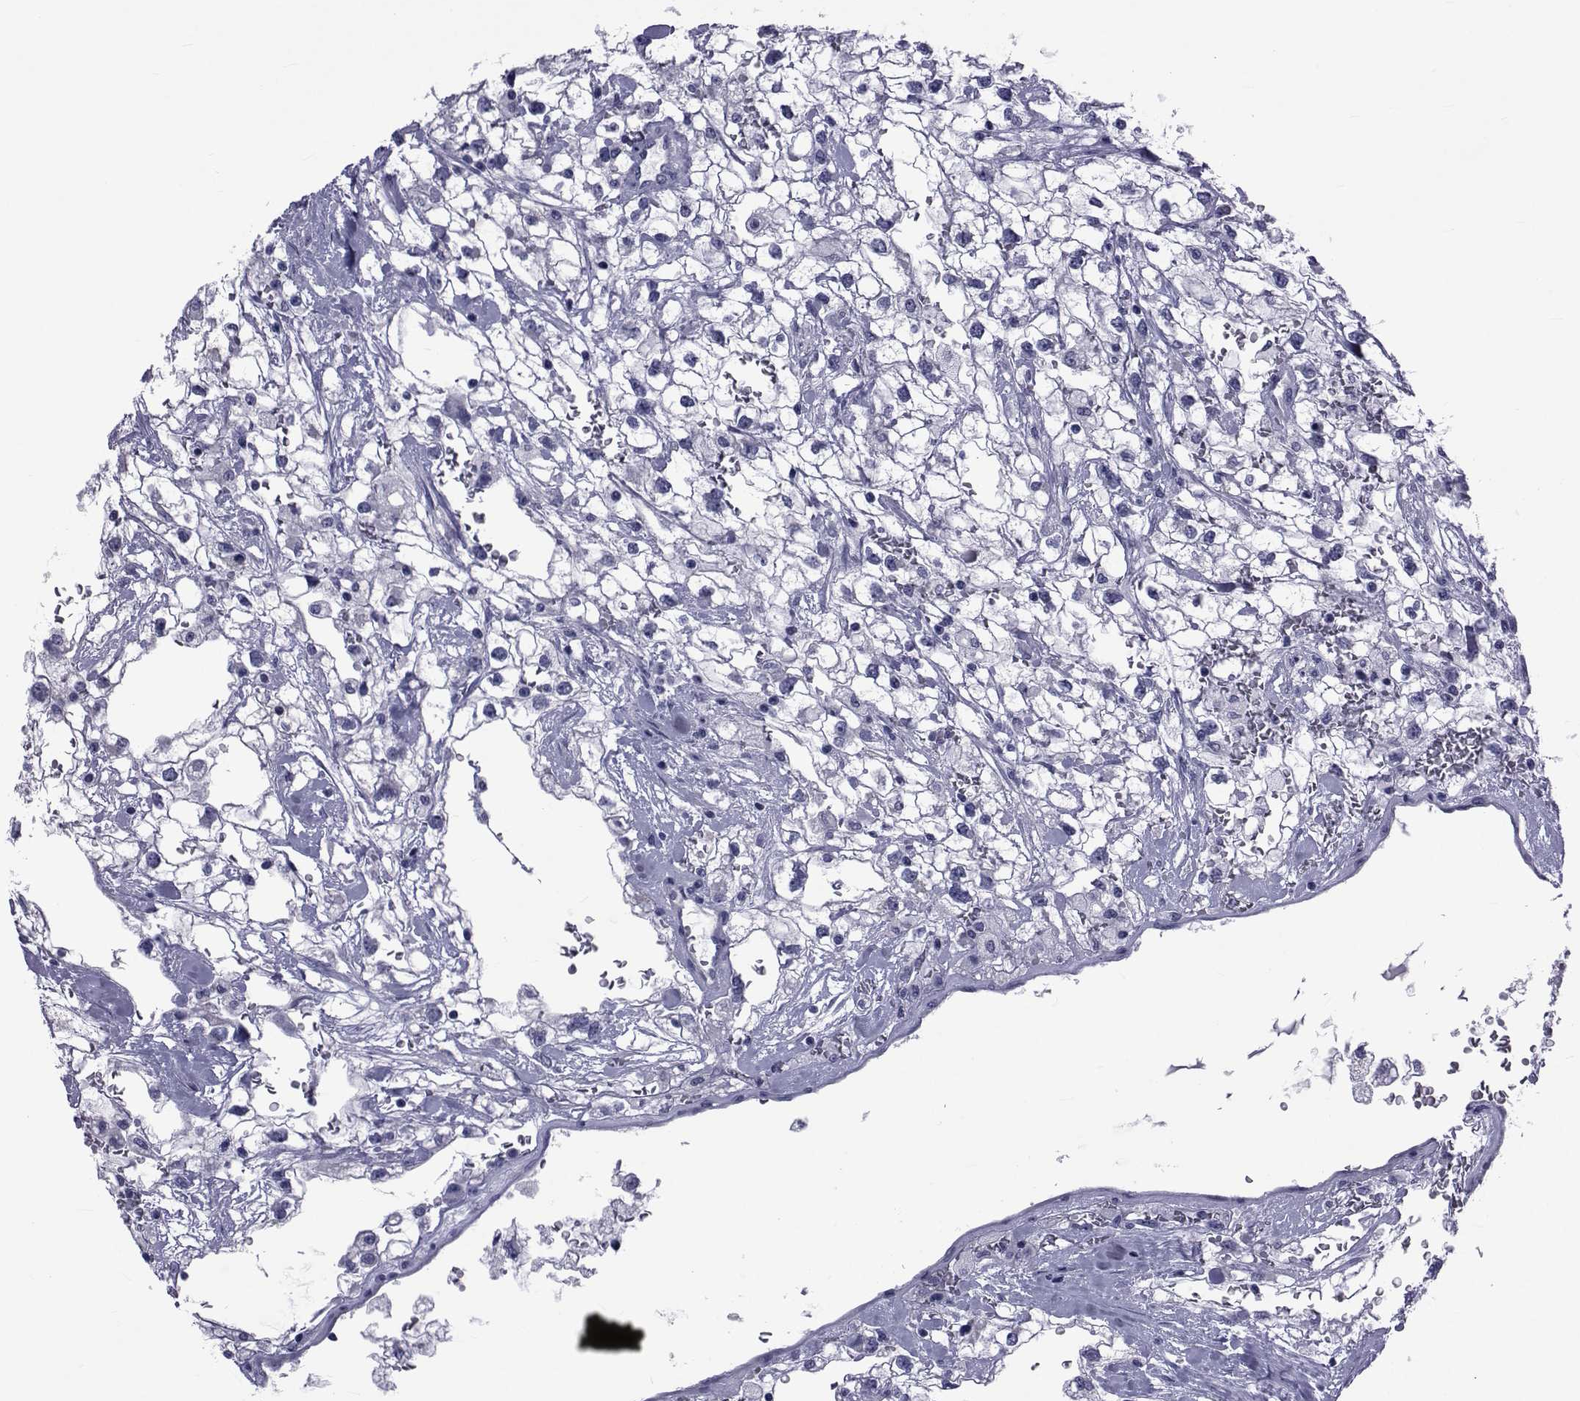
{"staining": {"intensity": "negative", "quantity": "none", "location": "none"}, "tissue": "renal cancer", "cell_type": "Tumor cells", "image_type": "cancer", "snomed": [{"axis": "morphology", "description": "Adenocarcinoma, NOS"}, {"axis": "topography", "description": "Kidney"}], "caption": "DAB immunohistochemical staining of renal cancer (adenocarcinoma) displays no significant expression in tumor cells.", "gene": "GKAP1", "patient": {"sex": "male", "age": 59}}